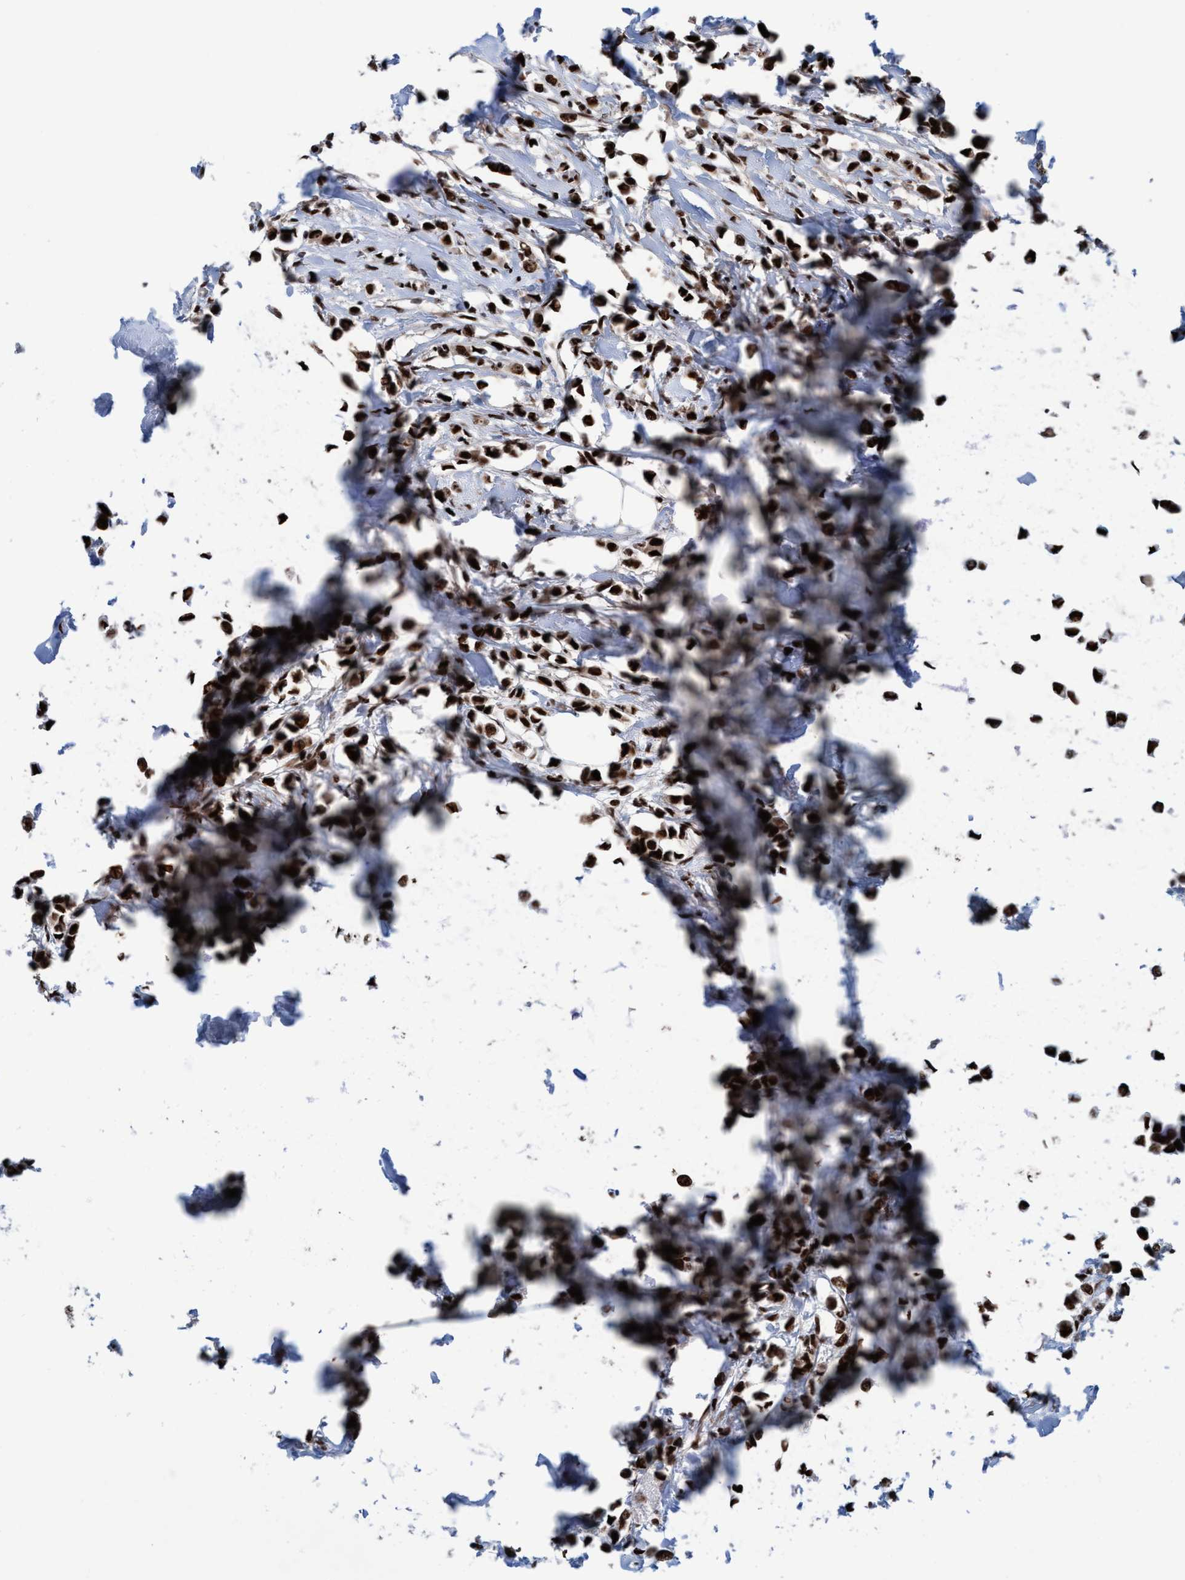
{"staining": {"intensity": "strong", "quantity": ">75%", "location": "nuclear"}, "tissue": "breast cancer", "cell_type": "Tumor cells", "image_type": "cancer", "snomed": [{"axis": "morphology", "description": "Lobular carcinoma"}, {"axis": "topography", "description": "Breast"}], "caption": "Human lobular carcinoma (breast) stained with a protein marker demonstrates strong staining in tumor cells.", "gene": "TOPBP1", "patient": {"sex": "female", "age": 51}}